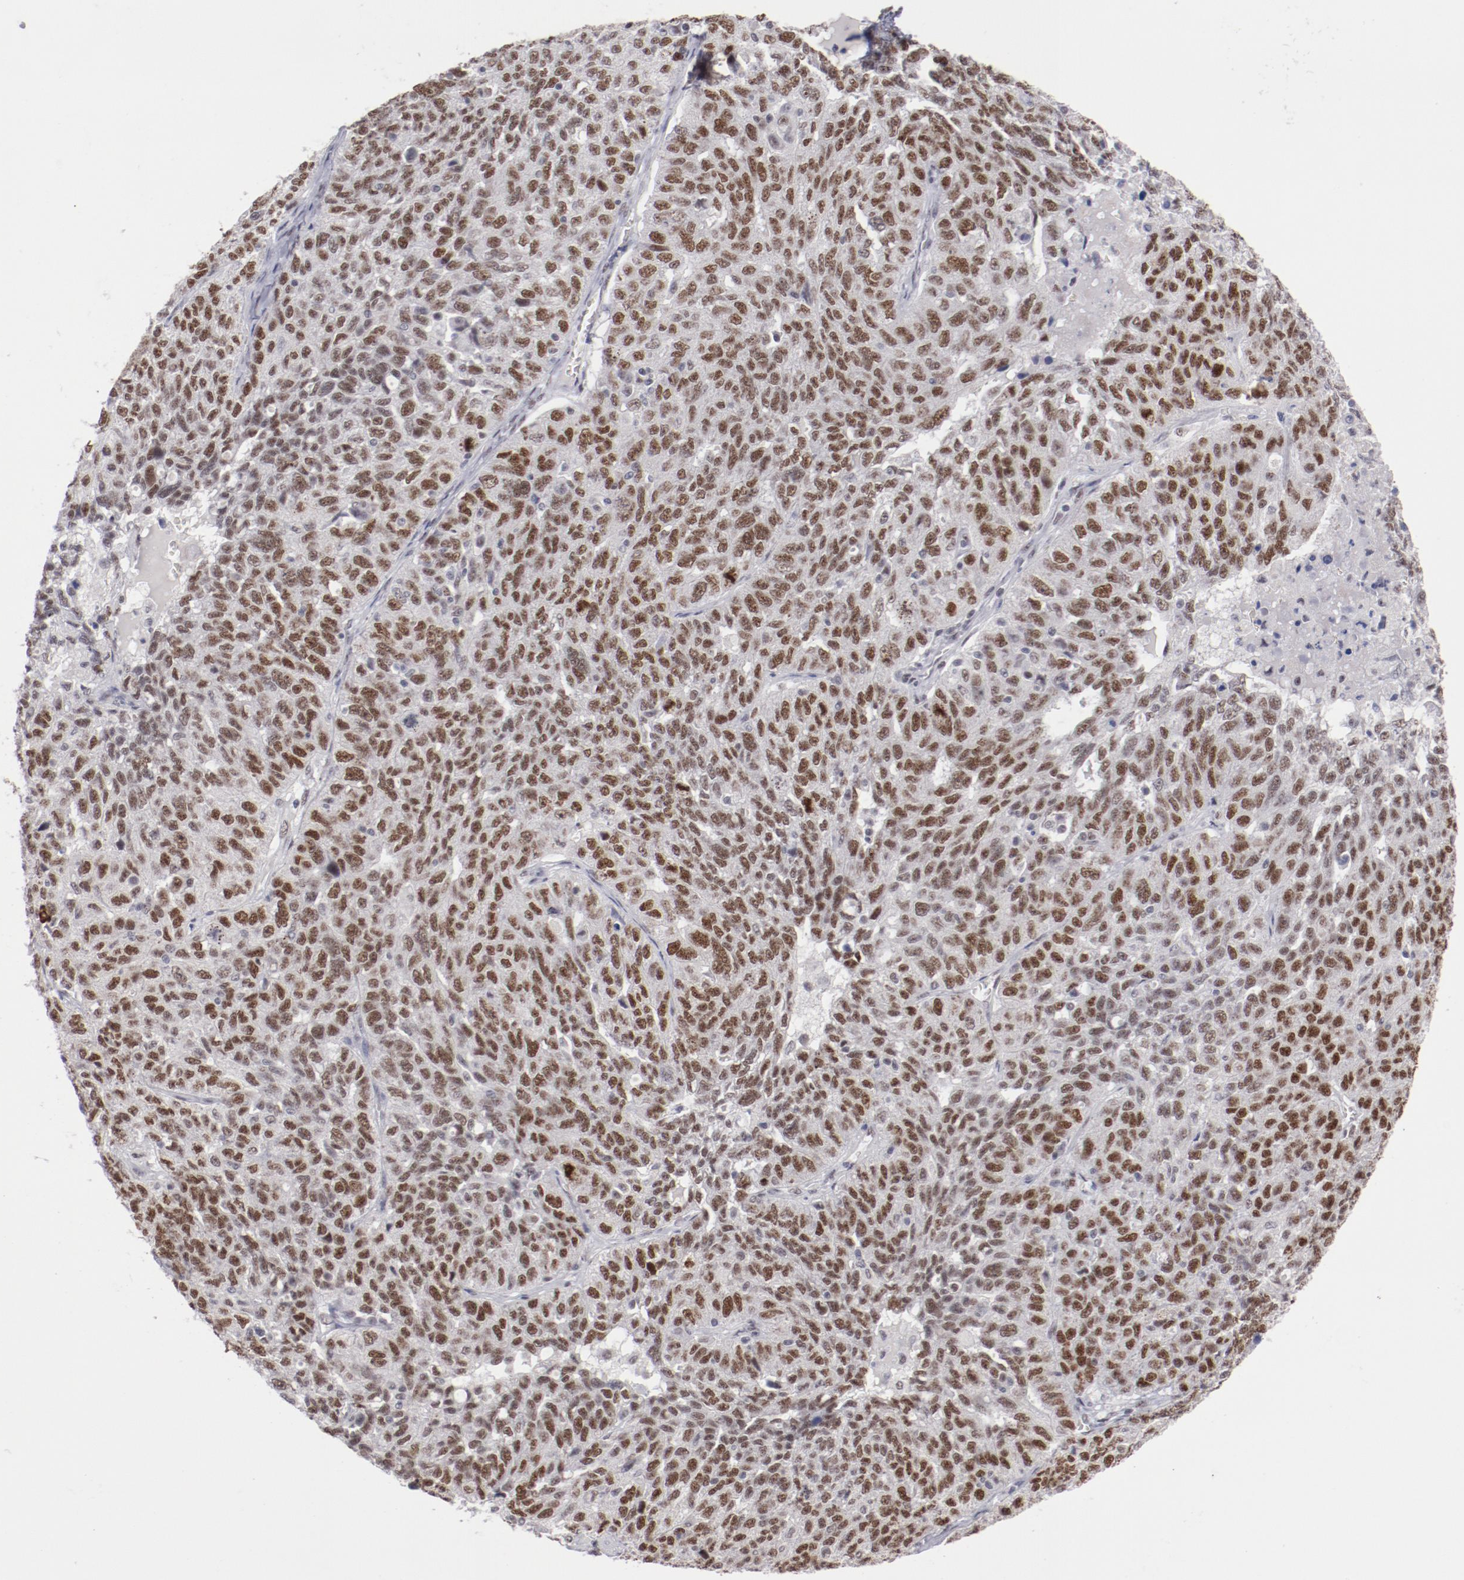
{"staining": {"intensity": "moderate", "quantity": ">75%", "location": "nuclear"}, "tissue": "ovarian cancer", "cell_type": "Tumor cells", "image_type": "cancer", "snomed": [{"axis": "morphology", "description": "Cystadenocarcinoma, serous, NOS"}, {"axis": "topography", "description": "Ovary"}], "caption": "A brown stain labels moderate nuclear positivity of a protein in human ovarian cancer tumor cells.", "gene": "TFAP4", "patient": {"sex": "female", "age": 71}}